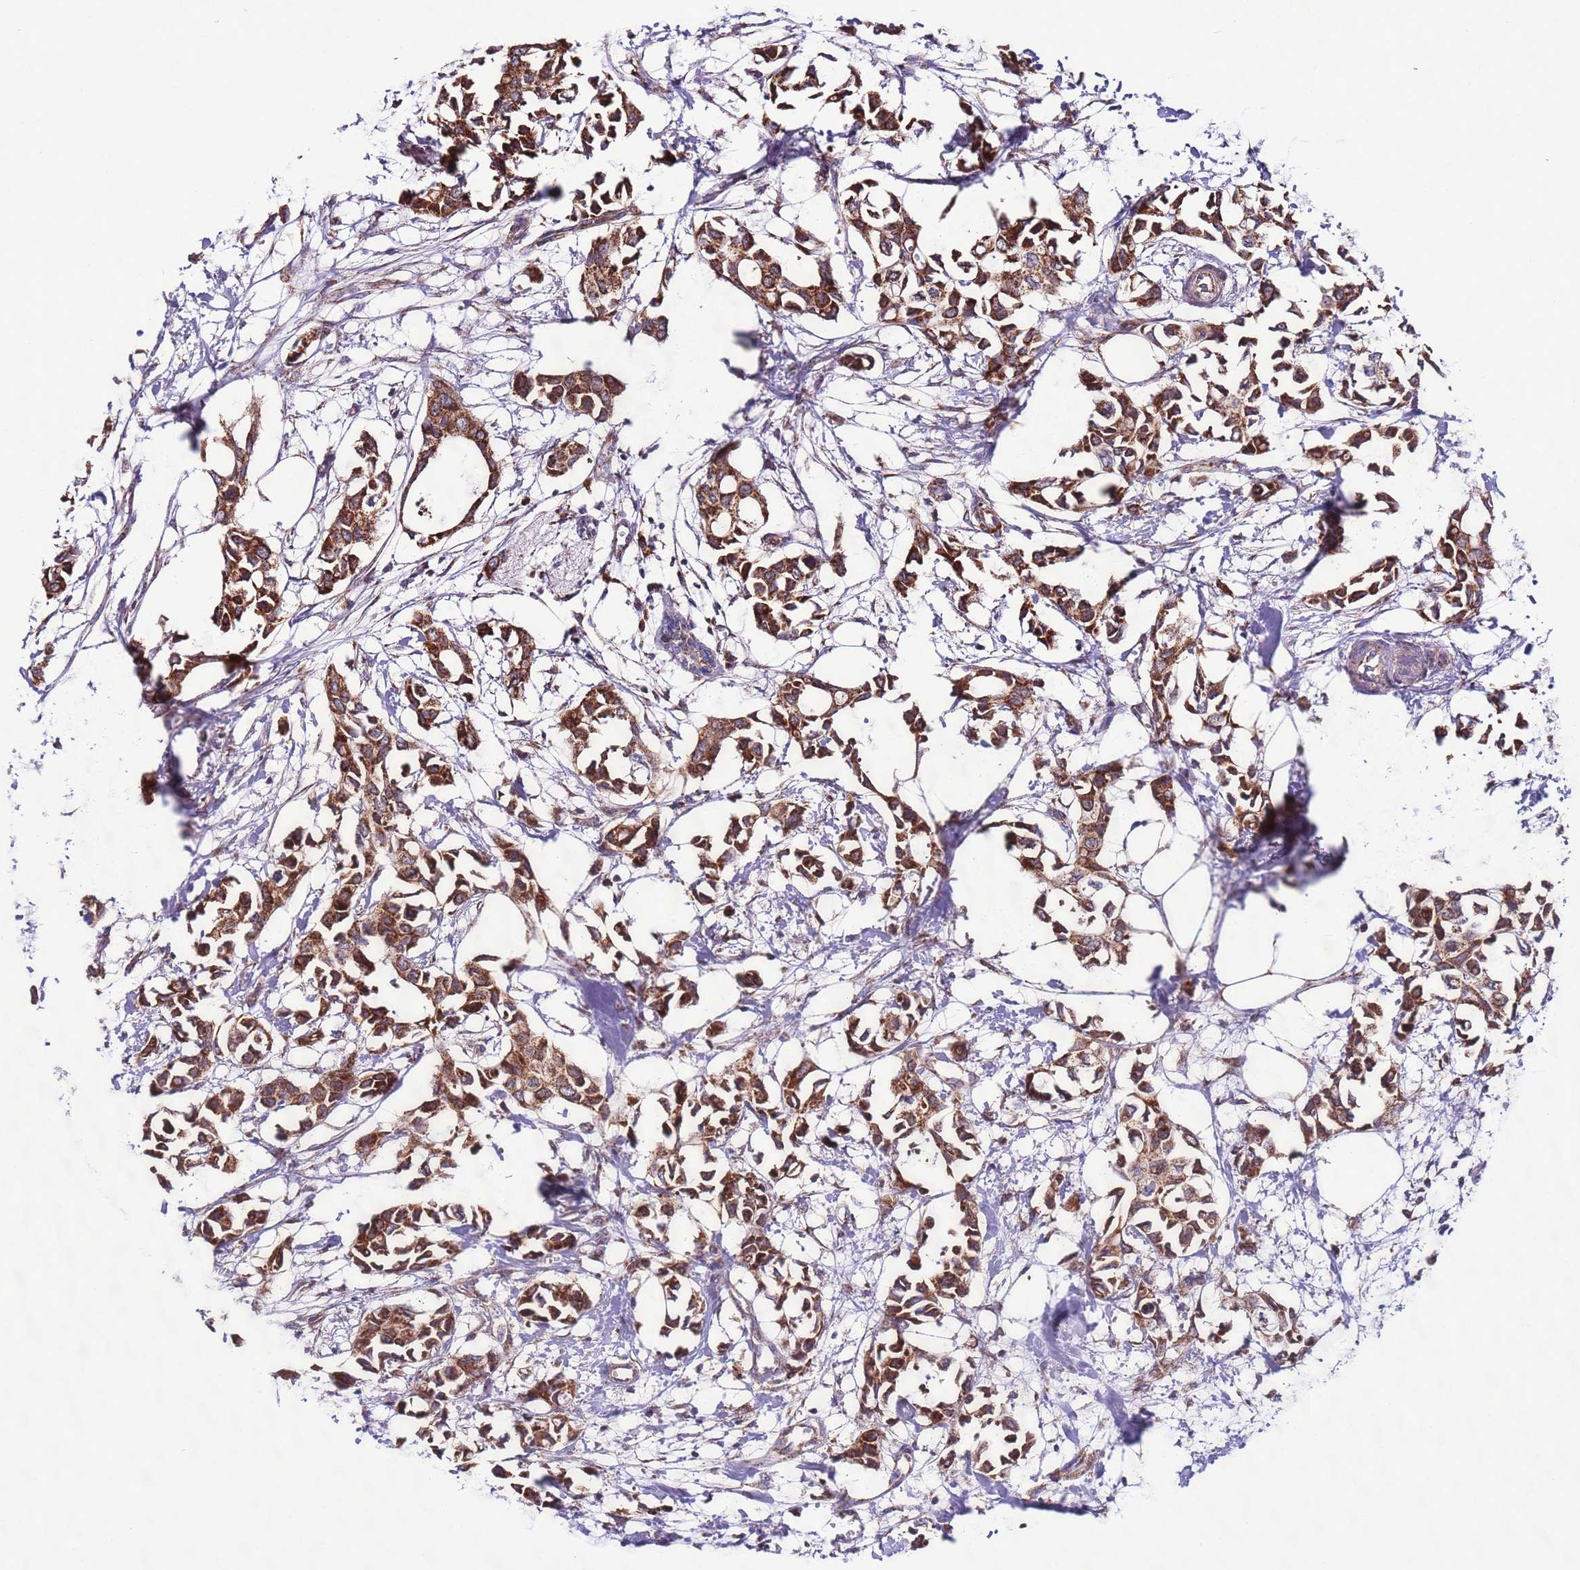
{"staining": {"intensity": "strong", "quantity": ">75%", "location": "cytoplasmic/membranous"}, "tissue": "breast cancer", "cell_type": "Tumor cells", "image_type": "cancer", "snomed": [{"axis": "morphology", "description": "Duct carcinoma"}, {"axis": "topography", "description": "Breast"}], "caption": "Protein expression analysis of breast cancer reveals strong cytoplasmic/membranous staining in approximately >75% of tumor cells.", "gene": "UEVLD", "patient": {"sex": "female", "age": 41}}